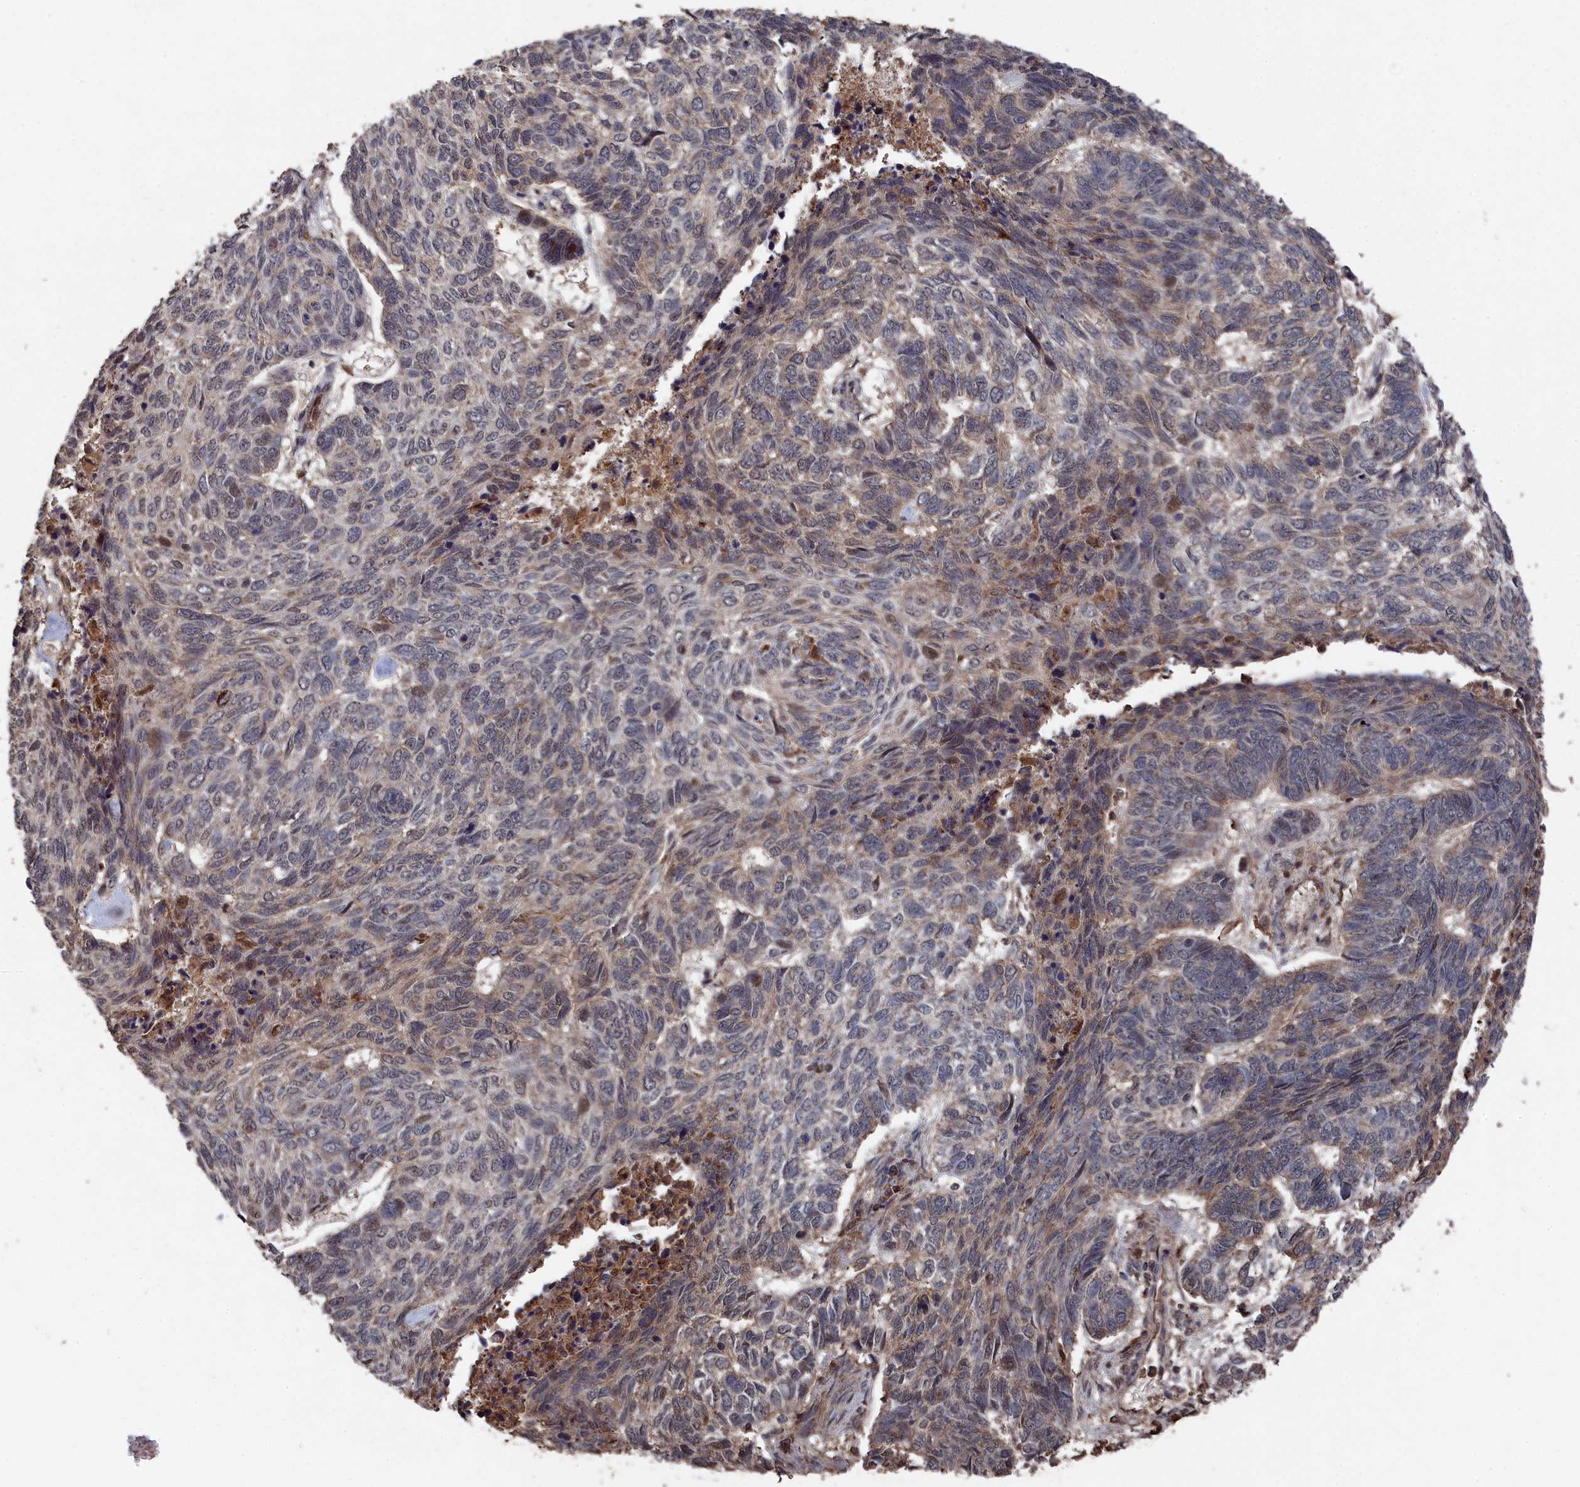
{"staining": {"intensity": "weak", "quantity": "25%-75%", "location": "nuclear"}, "tissue": "skin cancer", "cell_type": "Tumor cells", "image_type": "cancer", "snomed": [{"axis": "morphology", "description": "Basal cell carcinoma"}, {"axis": "topography", "description": "Skin"}], "caption": "Brown immunohistochemical staining in human skin cancer demonstrates weak nuclear positivity in approximately 25%-75% of tumor cells.", "gene": "CEACAM21", "patient": {"sex": "female", "age": 65}}